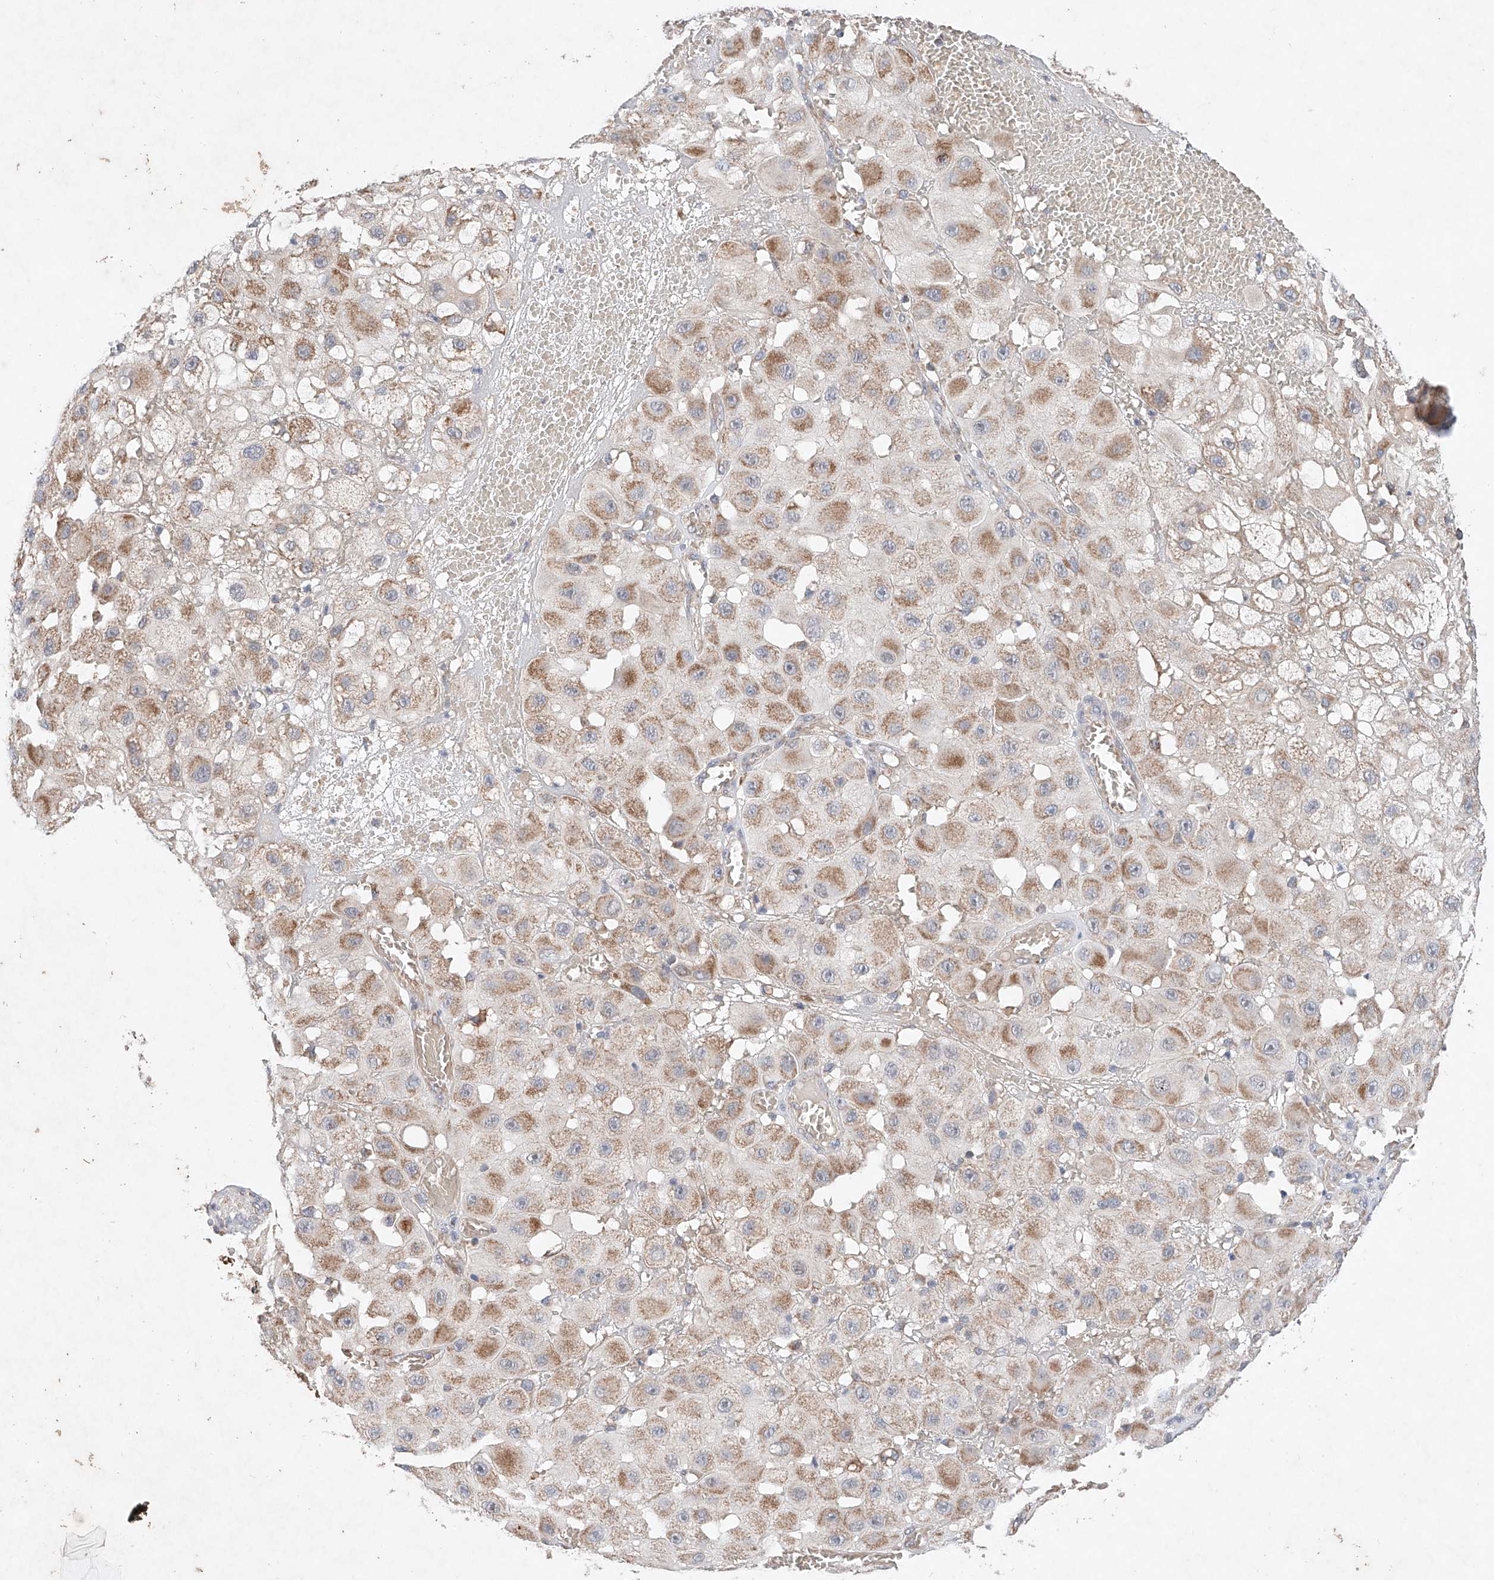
{"staining": {"intensity": "moderate", "quantity": ">75%", "location": "cytoplasmic/membranous"}, "tissue": "melanoma", "cell_type": "Tumor cells", "image_type": "cancer", "snomed": [{"axis": "morphology", "description": "Malignant melanoma, NOS"}, {"axis": "topography", "description": "Skin"}], "caption": "Brown immunohistochemical staining in malignant melanoma displays moderate cytoplasmic/membranous positivity in approximately >75% of tumor cells. (IHC, brightfield microscopy, high magnification).", "gene": "FASTK", "patient": {"sex": "female", "age": 81}}